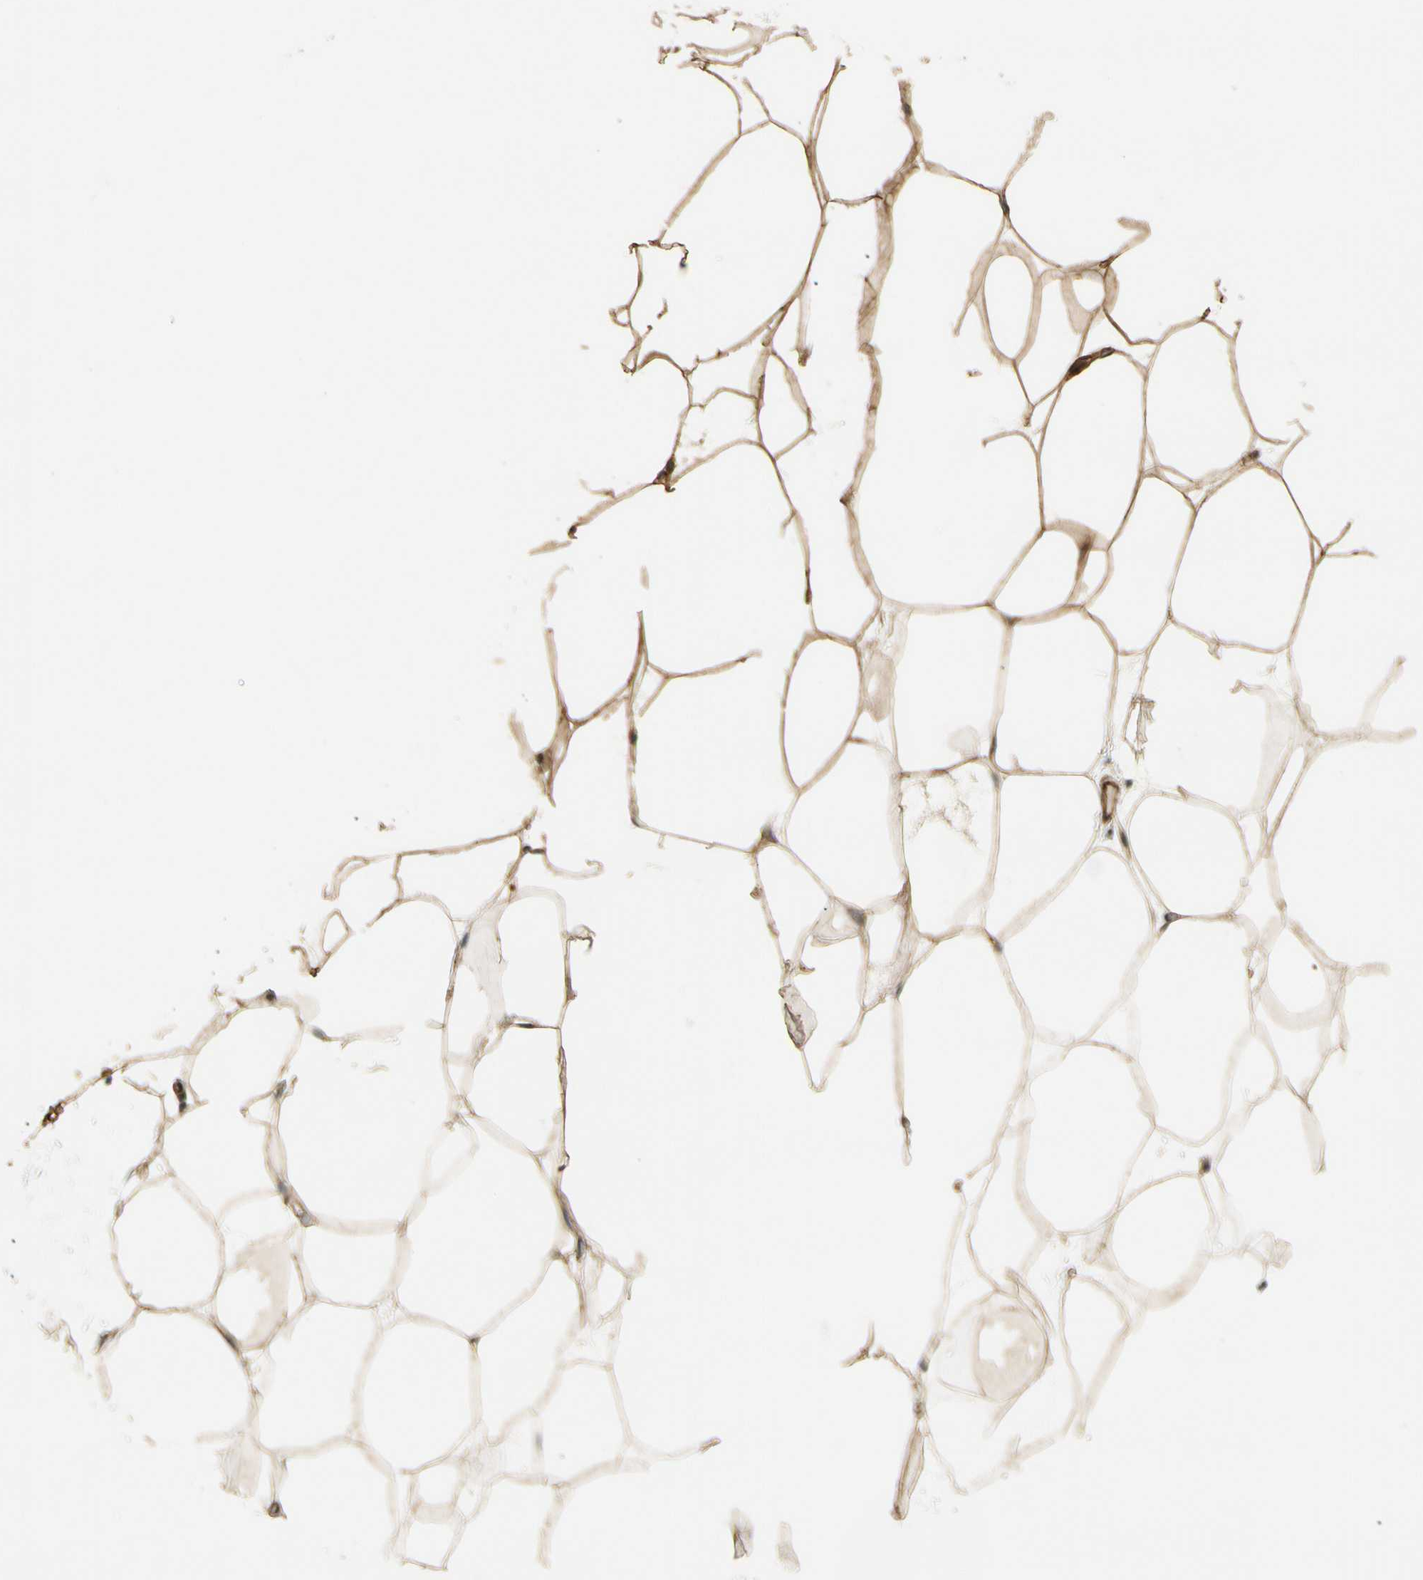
{"staining": {"intensity": "strong", "quantity": ">75%", "location": "cytoplasmic/membranous"}, "tissue": "adipose tissue", "cell_type": "Adipocytes", "image_type": "normal", "snomed": [{"axis": "morphology", "description": "Normal tissue, NOS"}, {"axis": "morphology", "description": "Duct carcinoma"}, {"axis": "topography", "description": "Breast"}, {"axis": "topography", "description": "Adipose tissue"}], "caption": "A brown stain shows strong cytoplasmic/membranous positivity of a protein in adipocytes of unremarkable human adipose tissue. Using DAB (3,3'-diaminobenzidine) (brown) and hematoxylin (blue) stains, captured at high magnification using brightfield microscopy.", "gene": "MCAM", "patient": {"sex": "female", "age": 37}}